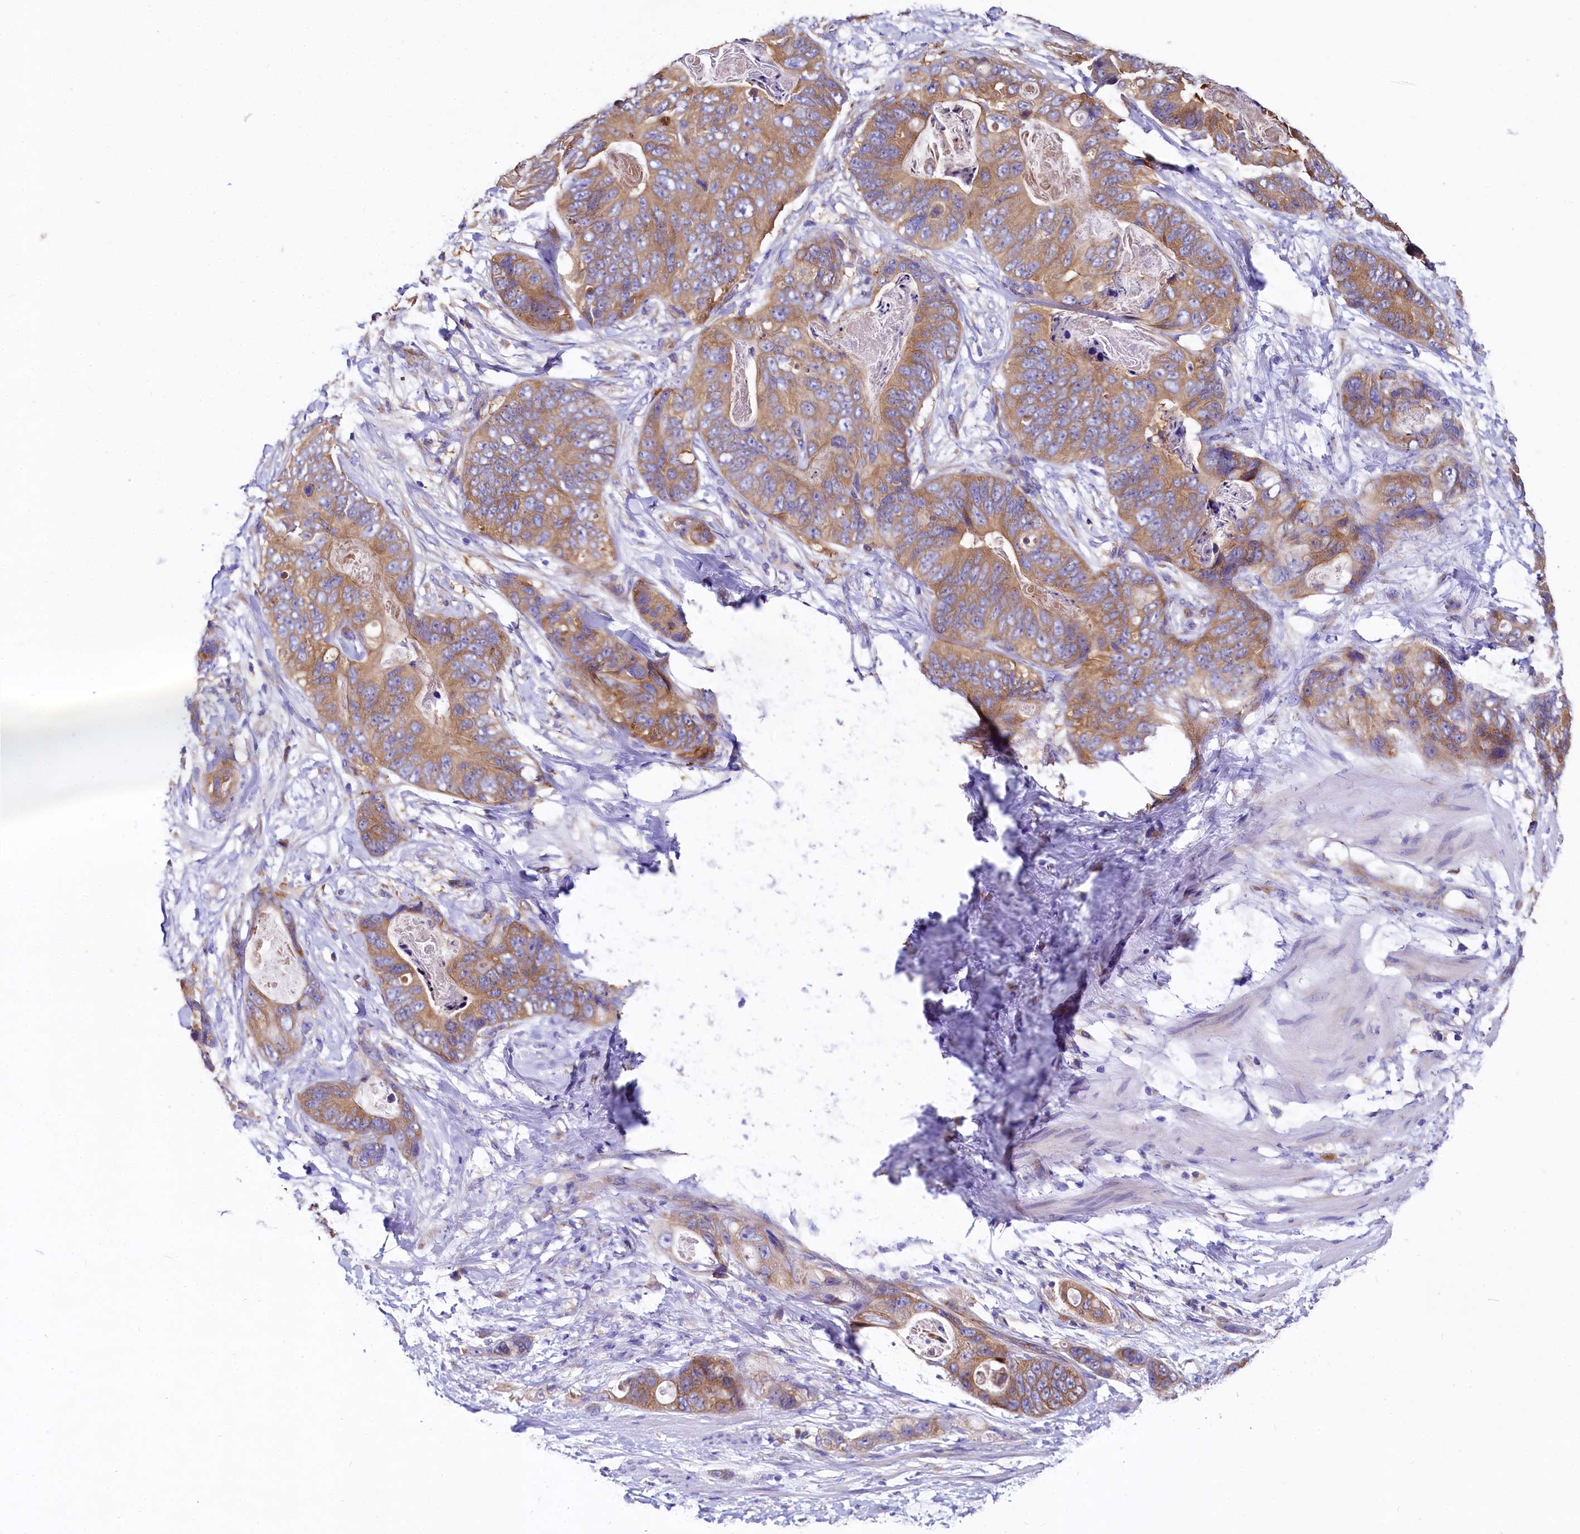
{"staining": {"intensity": "moderate", "quantity": ">75%", "location": "cytoplasmic/membranous"}, "tissue": "stomach cancer", "cell_type": "Tumor cells", "image_type": "cancer", "snomed": [{"axis": "morphology", "description": "Adenocarcinoma, NOS"}, {"axis": "topography", "description": "Stomach"}], "caption": "Protein expression by immunohistochemistry (IHC) reveals moderate cytoplasmic/membranous staining in about >75% of tumor cells in stomach cancer.", "gene": "QARS1", "patient": {"sex": "female", "age": 89}}